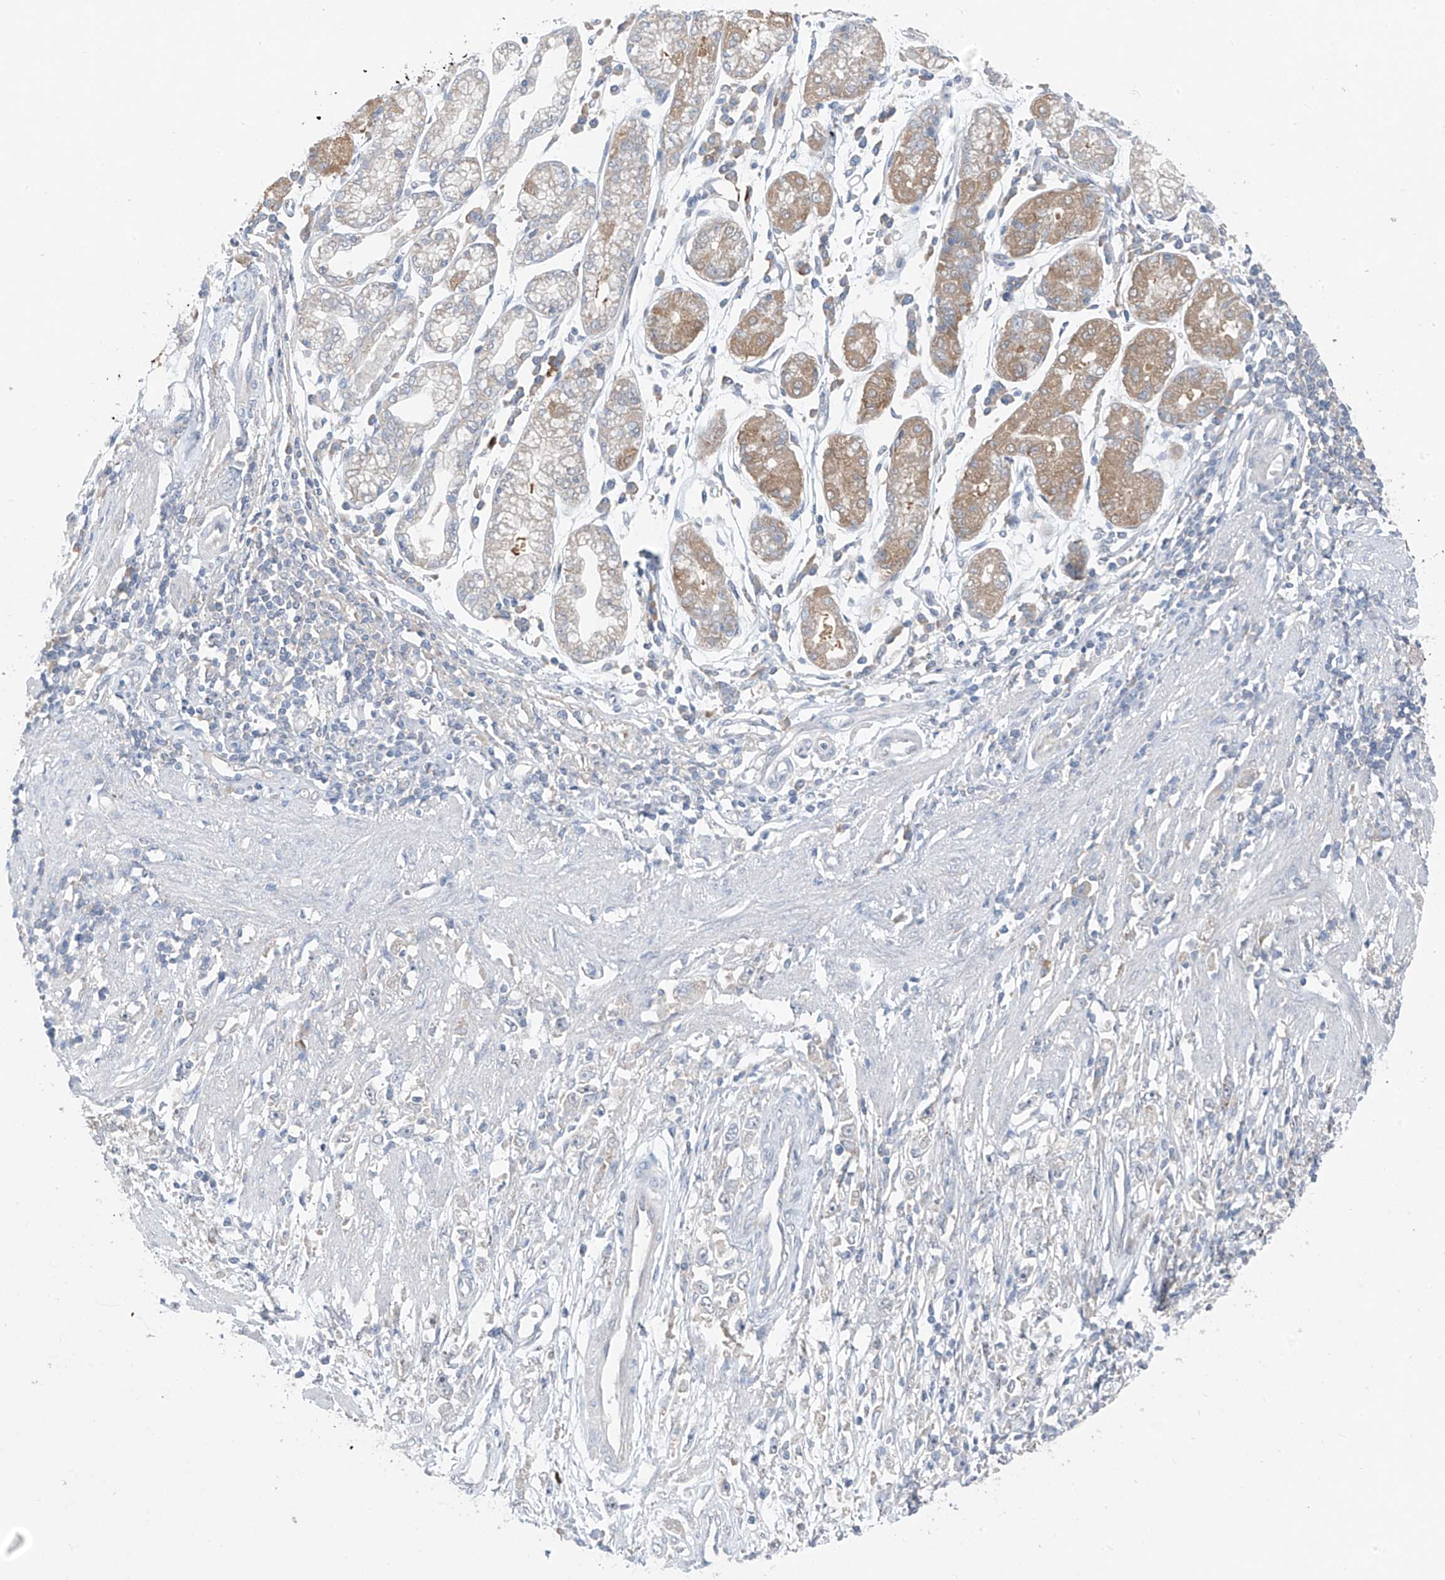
{"staining": {"intensity": "negative", "quantity": "none", "location": "none"}, "tissue": "stomach cancer", "cell_type": "Tumor cells", "image_type": "cancer", "snomed": [{"axis": "morphology", "description": "Adenocarcinoma, NOS"}, {"axis": "topography", "description": "Stomach"}], "caption": "An IHC image of stomach cancer (adenocarcinoma) is shown. There is no staining in tumor cells of stomach cancer (adenocarcinoma).", "gene": "RPL4", "patient": {"sex": "female", "age": 59}}